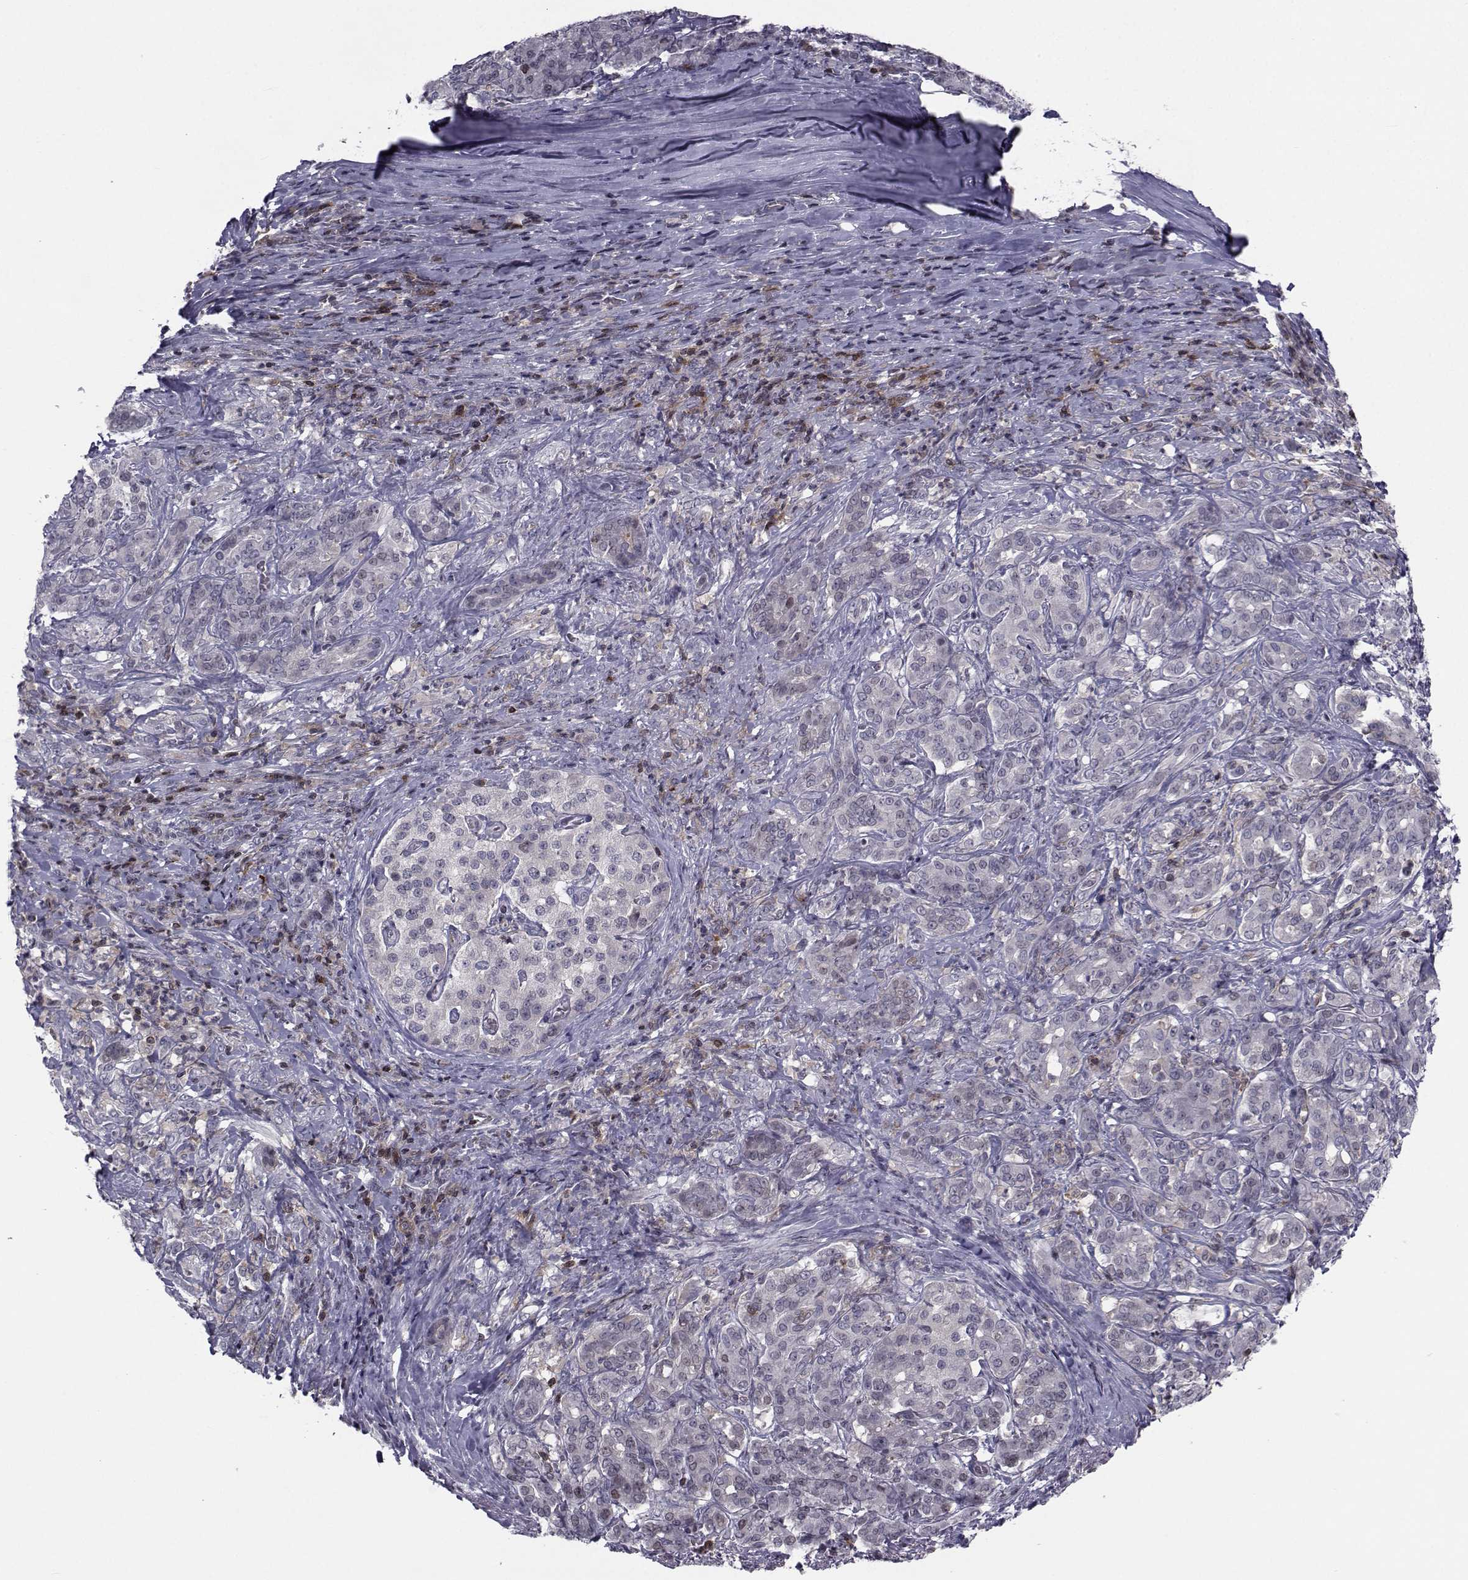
{"staining": {"intensity": "negative", "quantity": "none", "location": "none"}, "tissue": "pancreatic cancer", "cell_type": "Tumor cells", "image_type": "cancer", "snomed": [{"axis": "morphology", "description": "Normal tissue, NOS"}, {"axis": "morphology", "description": "Inflammation, NOS"}, {"axis": "morphology", "description": "Adenocarcinoma, NOS"}, {"axis": "topography", "description": "Pancreas"}], "caption": "Immunohistochemistry (IHC) image of pancreatic adenocarcinoma stained for a protein (brown), which displays no staining in tumor cells. Brightfield microscopy of IHC stained with DAB (3,3'-diaminobenzidine) (brown) and hematoxylin (blue), captured at high magnification.", "gene": "PCP4L1", "patient": {"sex": "male", "age": 57}}